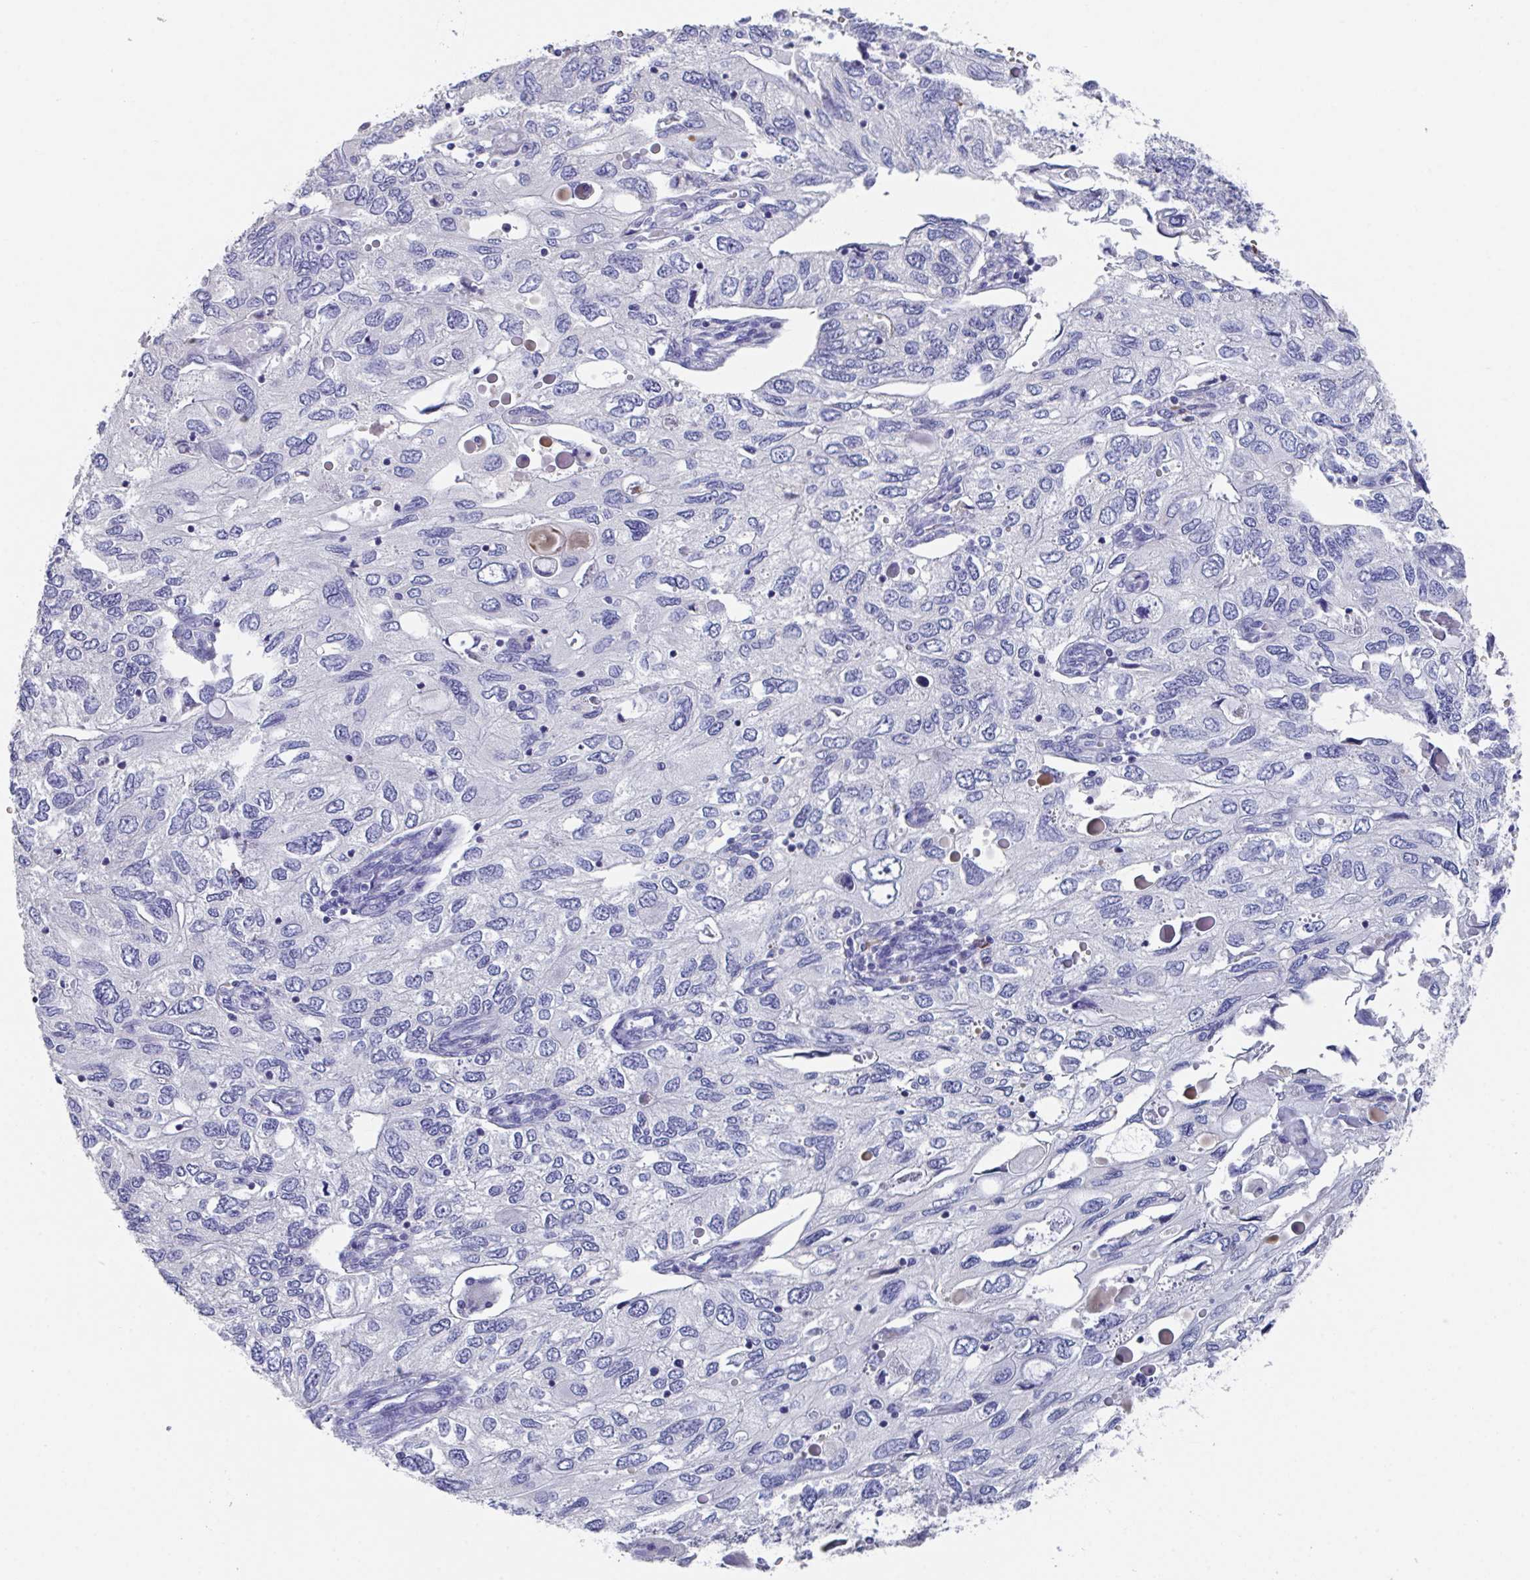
{"staining": {"intensity": "negative", "quantity": "none", "location": "none"}, "tissue": "endometrial cancer", "cell_type": "Tumor cells", "image_type": "cancer", "snomed": [{"axis": "morphology", "description": "Carcinoma, NOS"}, {"axis": "topography", "description": "Uterus"}], "caption": "Carcinoma (endometrial) stained for a protein using immunohistochemistry (IHC) displays no staining tumor cells.", "gene": "LRRC58", "patient": {"sex": "female", "age": 76}}